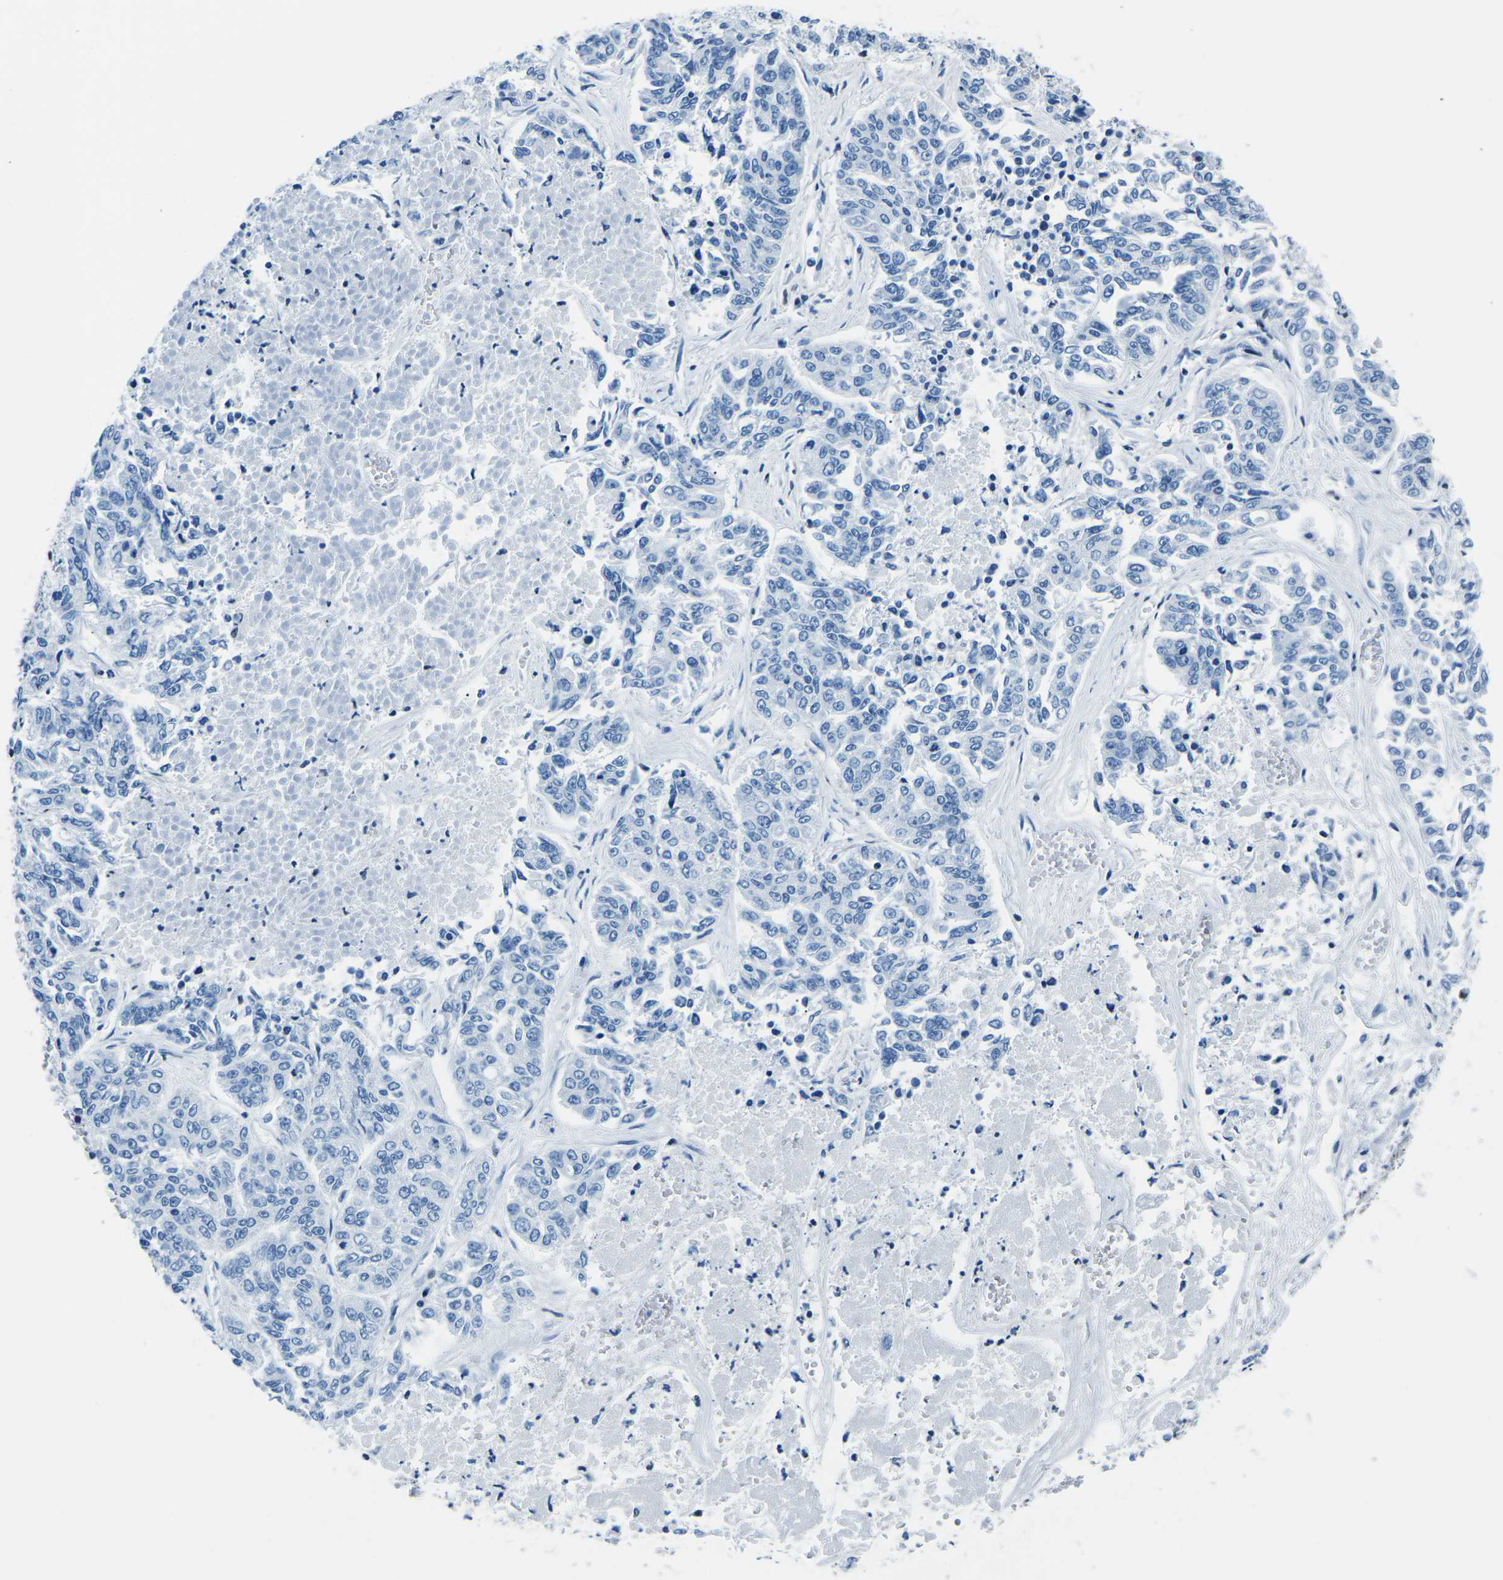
{"staining": {"intensity": "negative", "quantity": "none", "location": "none"}, "tissue": "lung cancer", "cell_type": "Tumor cells", "image_type": "cancer", "snomed": [{"axis": "morphology", "description": "Adenocarcinoma, NOS"}, {"axis": "topography", "description": "Lung"}], "caption": "Immunohistochemistry of lung cancer reveals no expression in tumor cells.", "gene": "CELF2", "patient": {"sex": "male", "age": 84}}